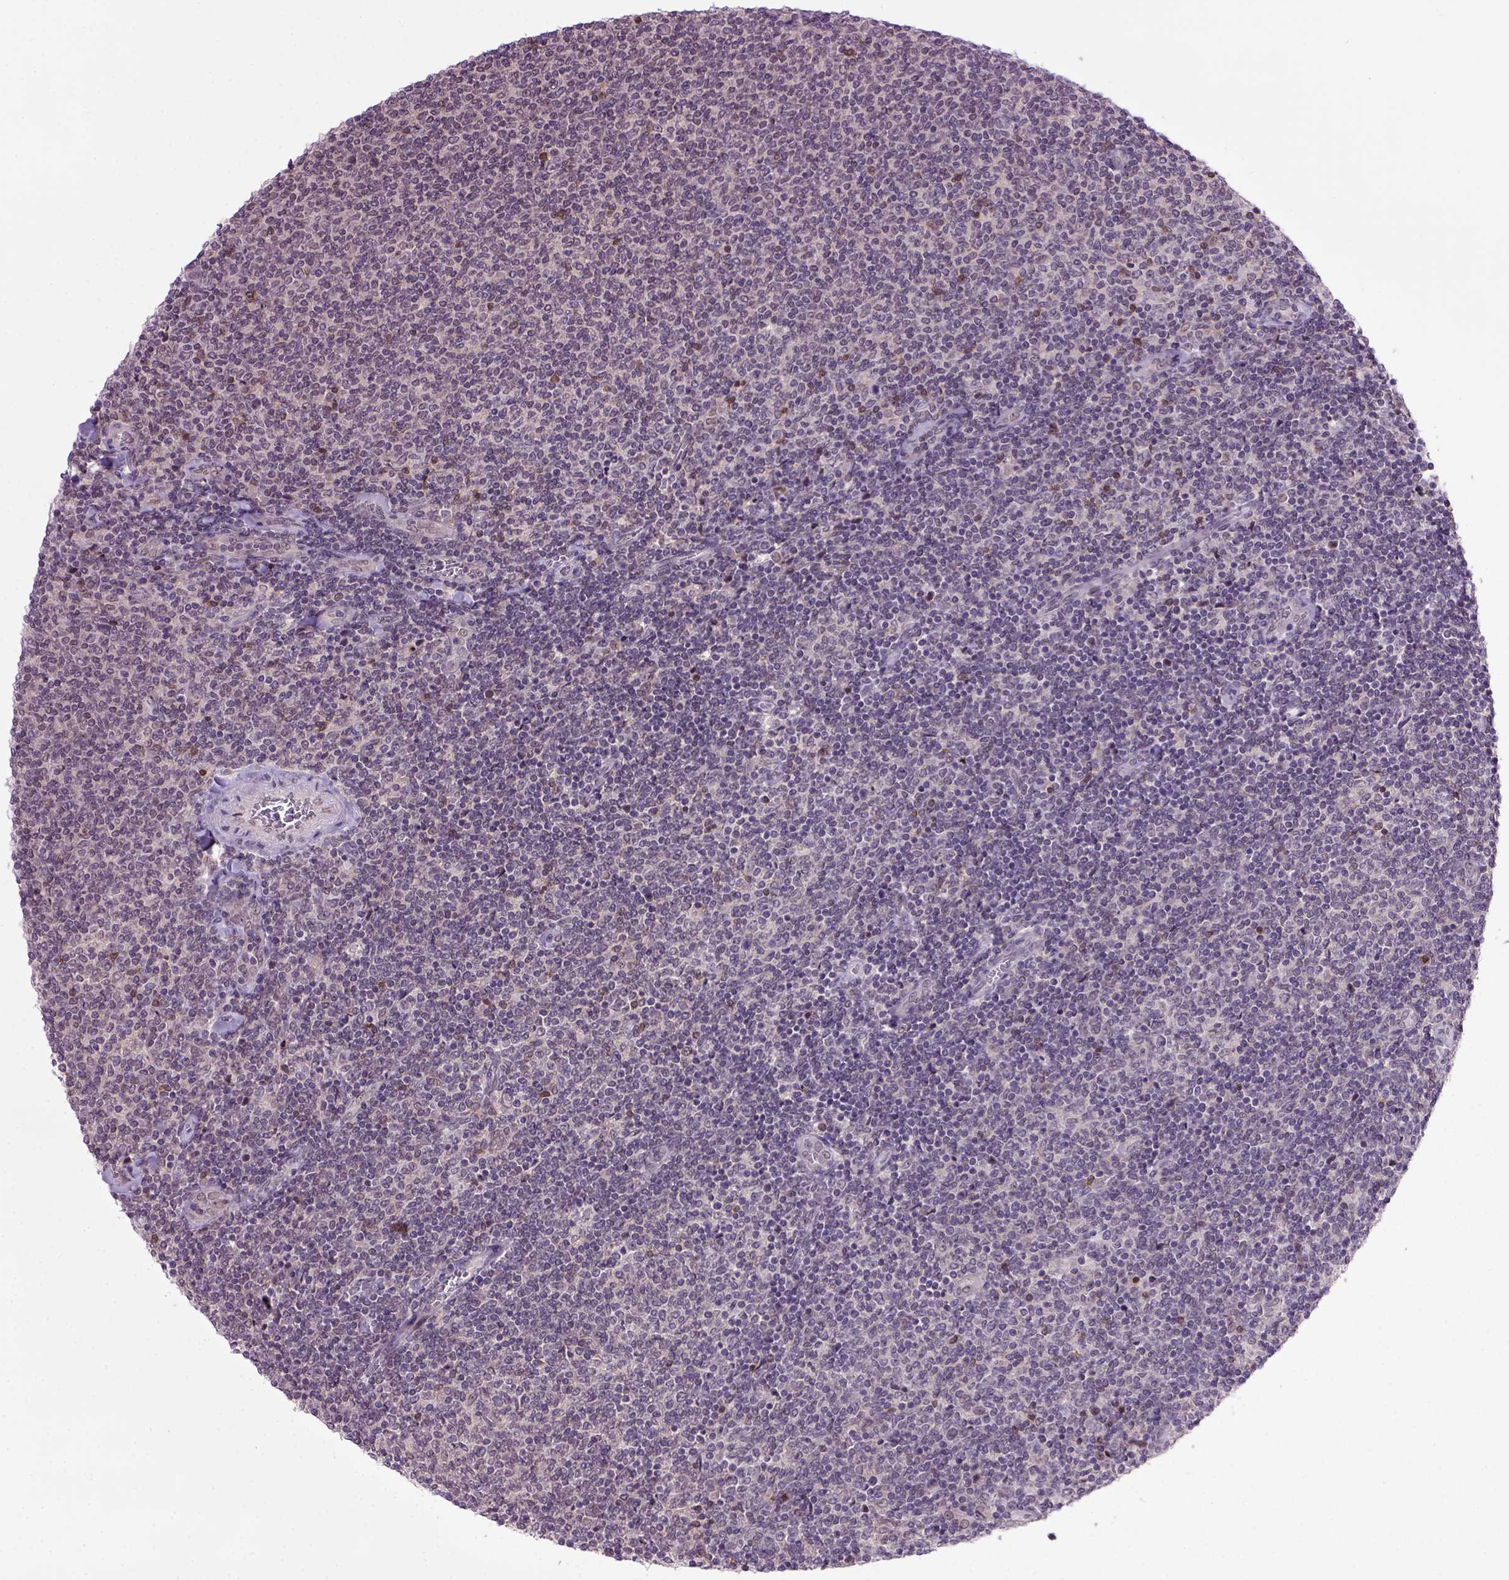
{"staining": {"intensity": "negative", "quantity": "none", "location": "none"}, "tissue": "lymphoma", "cell_type": "Tumor cells", "image_type": "cancer", "snomed": [{"axis": "morphology", "description": "Malignant lymphoma, non-Hodgkin's type, Low grade"}, {"axis": "topography", "description": "Lymph node"}], "caption": "This is an immunohistochemistry (IHC) histopathology image of lymphoma. There is no staining in tumor cells.", "gene": "RAB43", "patient": {"sex": "male", "age": 52}}